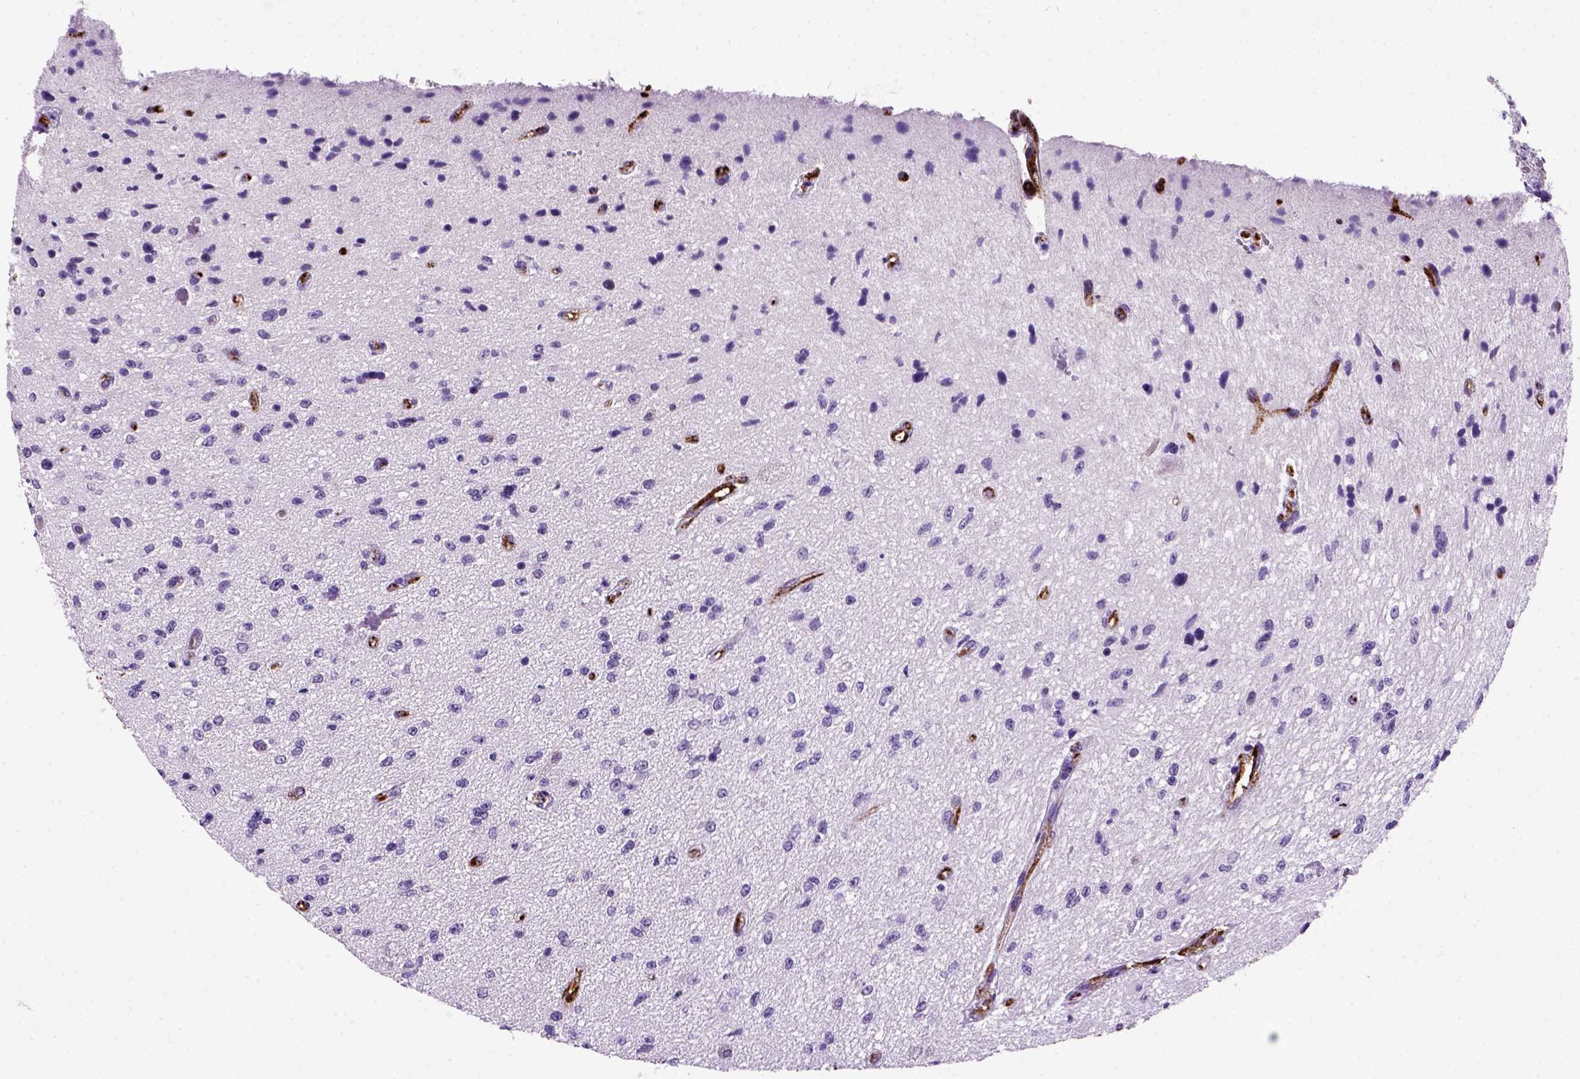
{"staining": {"intensity": "negative", "quantity": "none", "location": "none"}, "tissue": "glioma", "cell_type": "Tumor cells", "image_type": "cancer", "snomed": [{"axis": "morphology", "description": "Glioma, malignant, Low grade"}, {"axis": "topography", "description": "Cerebellum"}], "caption": "Immunohistochemistry of human low-grade glioma (malignant) exhibits no expression in tumor cells.", "gene": "VWF", "patient": {"sex": "female", "age": 14}}